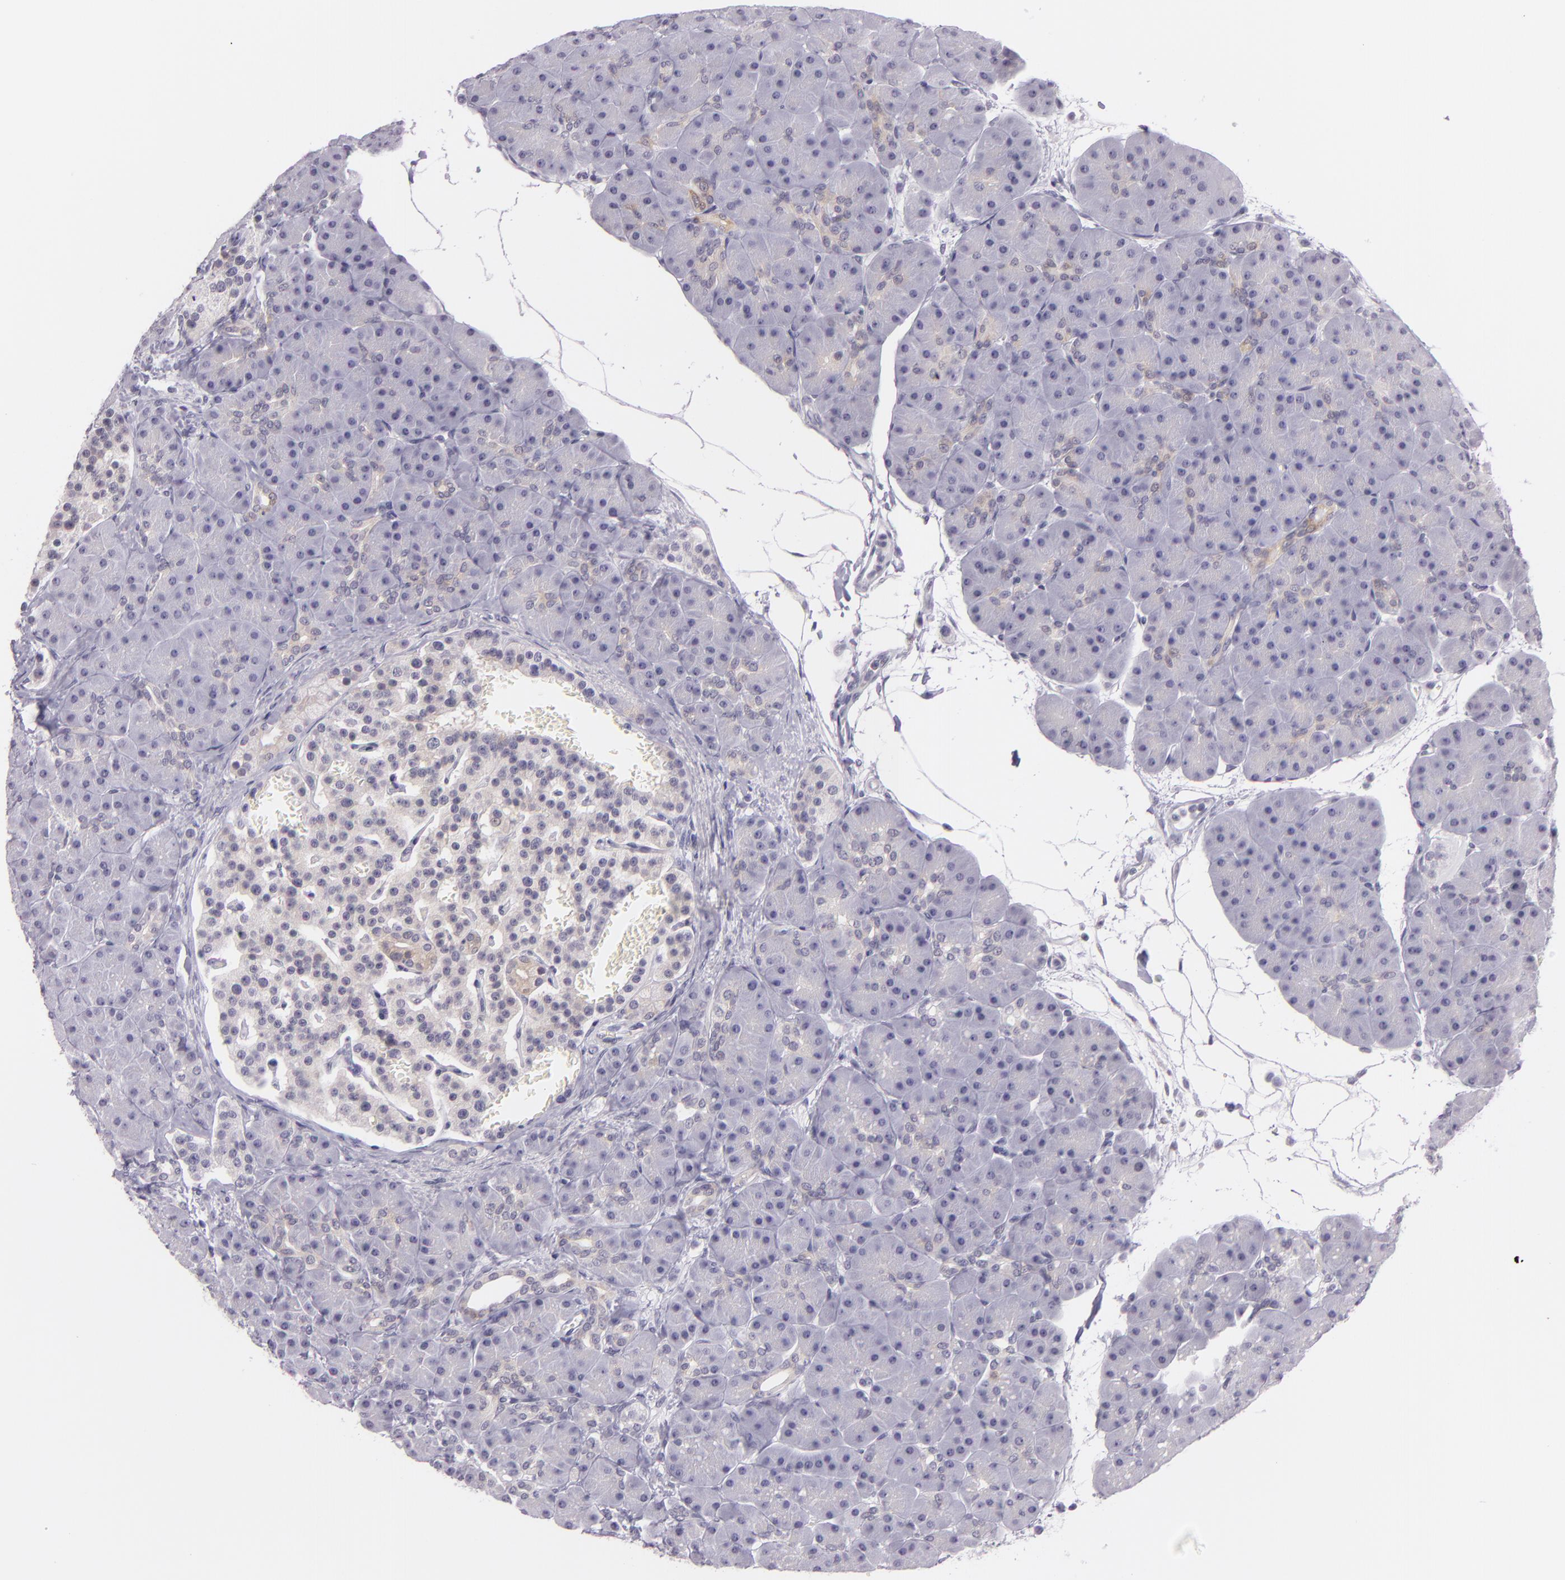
{"staining": {"intensity": "weak", "quantity": "<25%", "location": "cytoplasmic/membranous"}, "tissue": "pancreas", "cell_type": "Exocrine glandular cells", "image_type": "normal", "snomed": [{"axis": "morphology", "description": "Normal tissue, NOS"}, {"axis": "topography", "description": "Pancreas"}], "caption": "DAB (3,3'-diaminobenzidine) immunohistochemical staining of benign pancreas demonstrates no significant expression in exocrine glandular cells.", "gene": "HSP90AA1", "patient": {"sex": "male", "age": 66}}